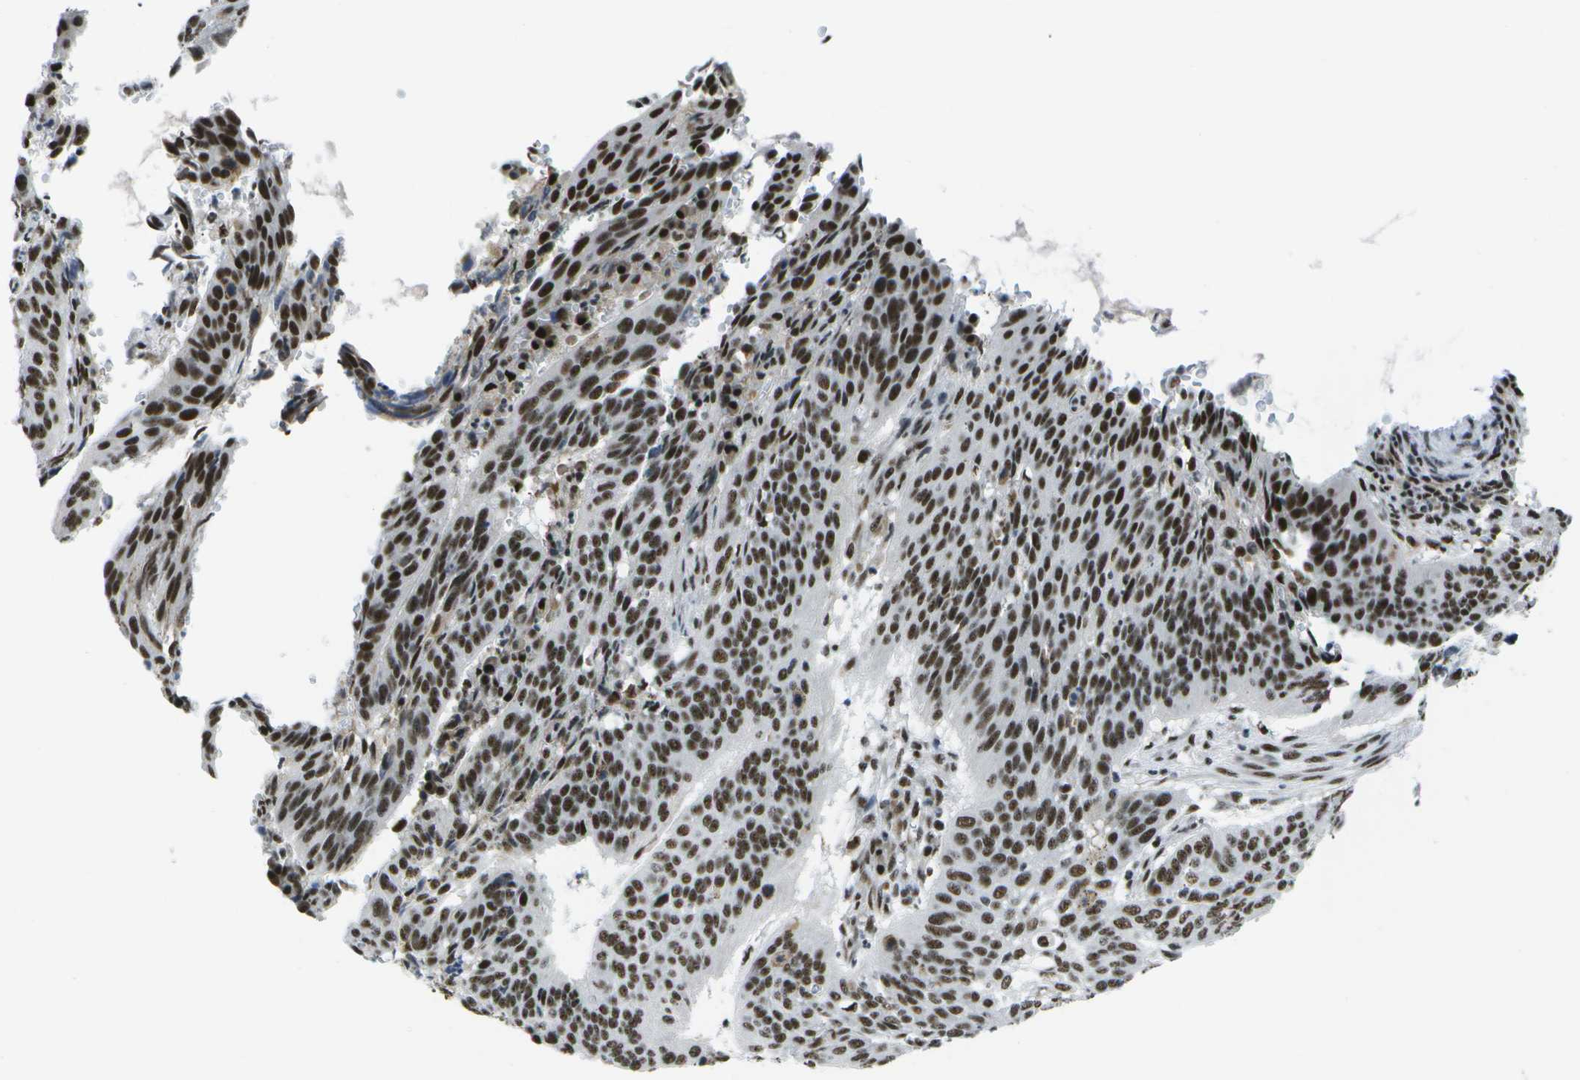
{"staining": {"intensity": "strong", "quantity": ">75%", "location": "nuclear"}, "tissue": "cervical cancer", "cell_type": "Tumor cells", "image_type": "cancer", "snomed": [{"axis": "morphology", "description": "Normal tissue, NOS"}, {"axis": "morphology", "description": "Squamous cell carcinoma, NOS"}, {"axis": "topography", "description": "Cervix"}], "caption": "This is an image of immunohistochemistry staining of cervical cancer (squamous cell carcinoma), which shows strong expression in the nuclear of tumor cells.", "gene": "NSRP1", "patient": {"sex": "female", "age": 39}}